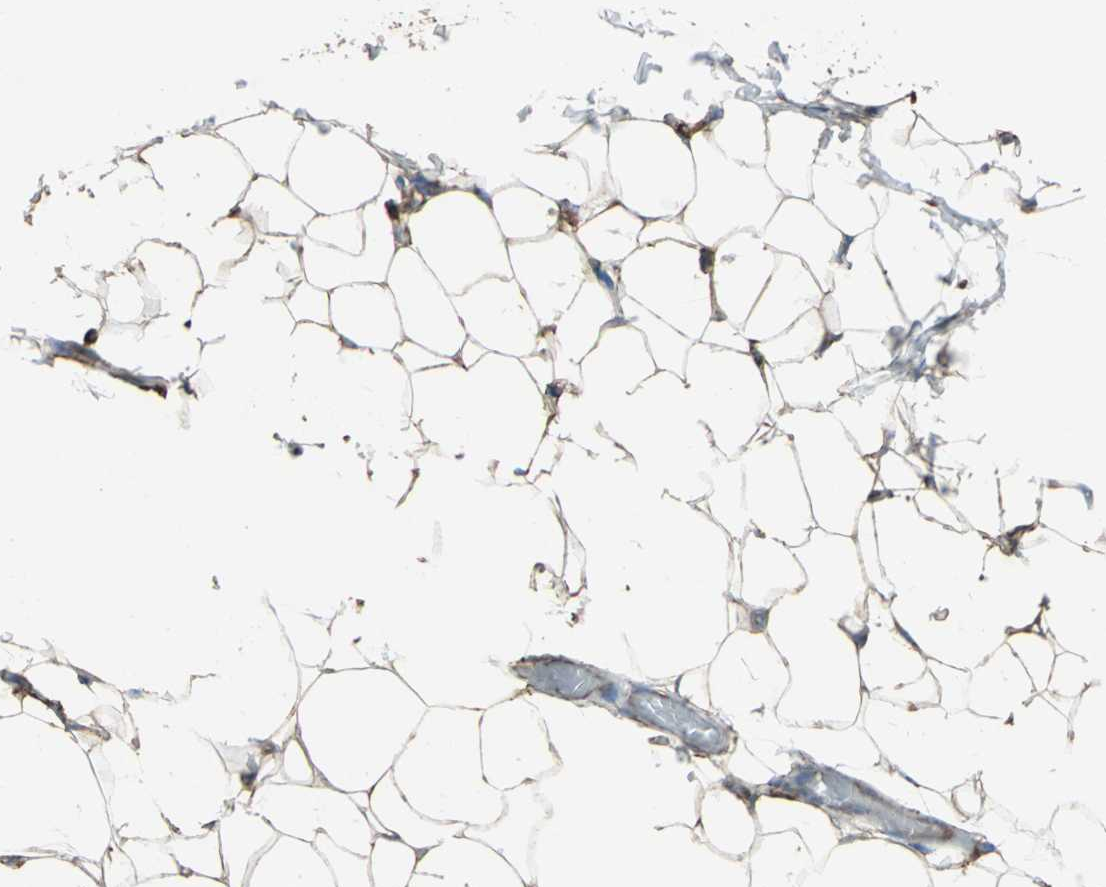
{"staining": {"intensity": "strong", "quantity": ">75%", "location": "cytoplasmic/membranous"}, "tissue": "adipose tissue", "cell_type": "Adipocytes", "image_type": "normal", "snomed": [{"axis": "morphology", "description": "Normal tissue, NOS"}, {"axis": "topography", "description": "Soft tissue"}], "caption": "The immunohistochemical stain shows strong cytoplasmic/membranous expression in adipocytes of normal adipose tissue. (brown staining indicates protein expression, while blue staining denotes nuclei).", "gene": "GPANK1", "patient": {"sex": "male", "age": 26}}